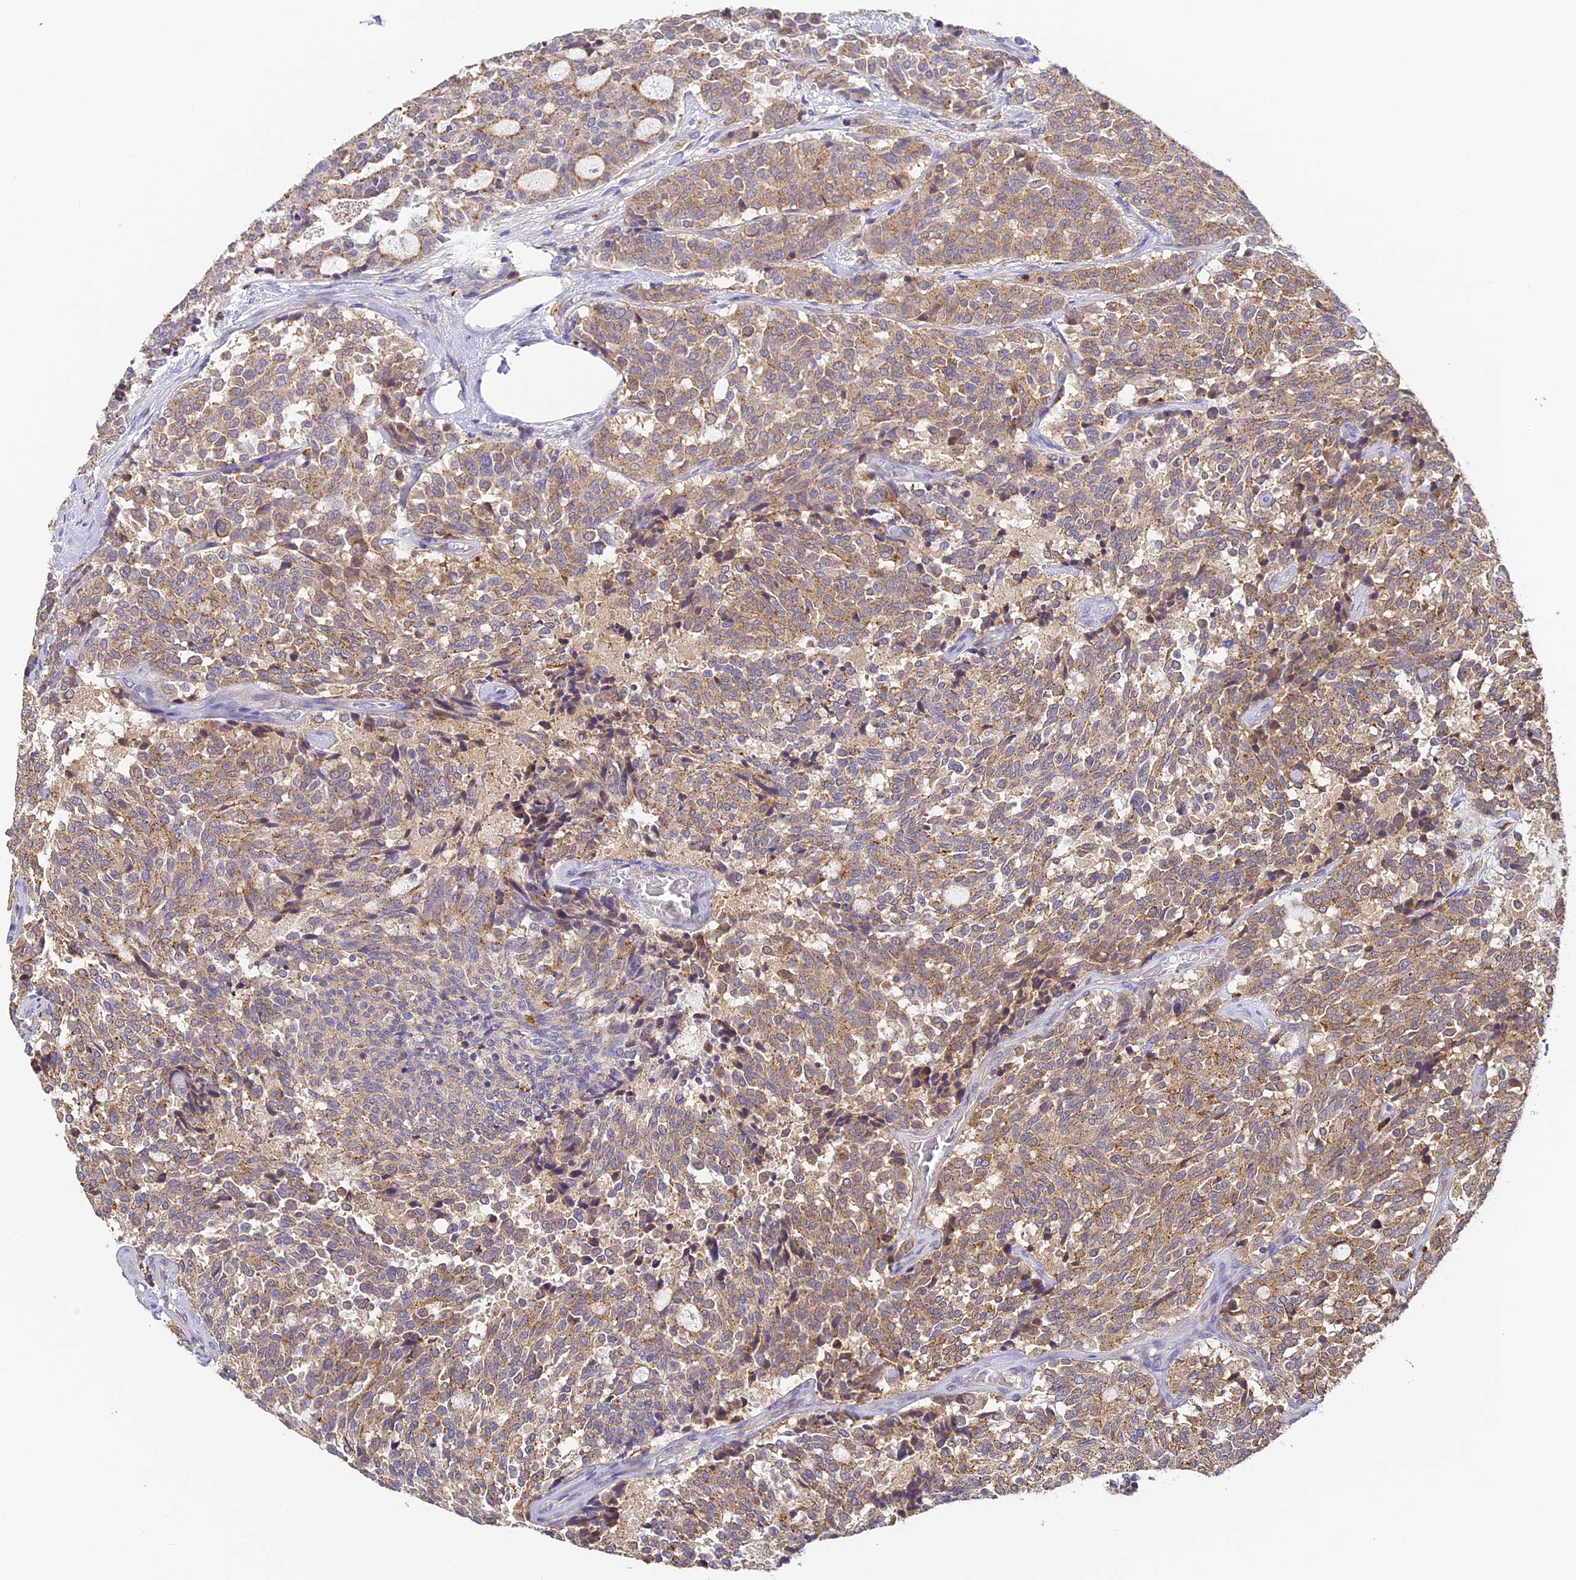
{"staining": {"intensity": "moderate", "quantity": ">75%", "location": "cytoplasmic/membranous"}, "tissue": "carcinoid", "cell_type": "Tumor cells", "image_type": "cancer", "snomed": [{"axis": "morphology", "description": "Carcinoid, malignant, NOS"}, {"axis": "topography", "description": "Pancreas"}], "caption": "This histopathology image exhibits immunohistochemistry (IHC) staining of human carcinoid, with medium moderate cytoplasmic/membranous staining in about >75% of tumor cells.", "gene": "YAE1", "patient": {"sex": "female", "age": 54}}